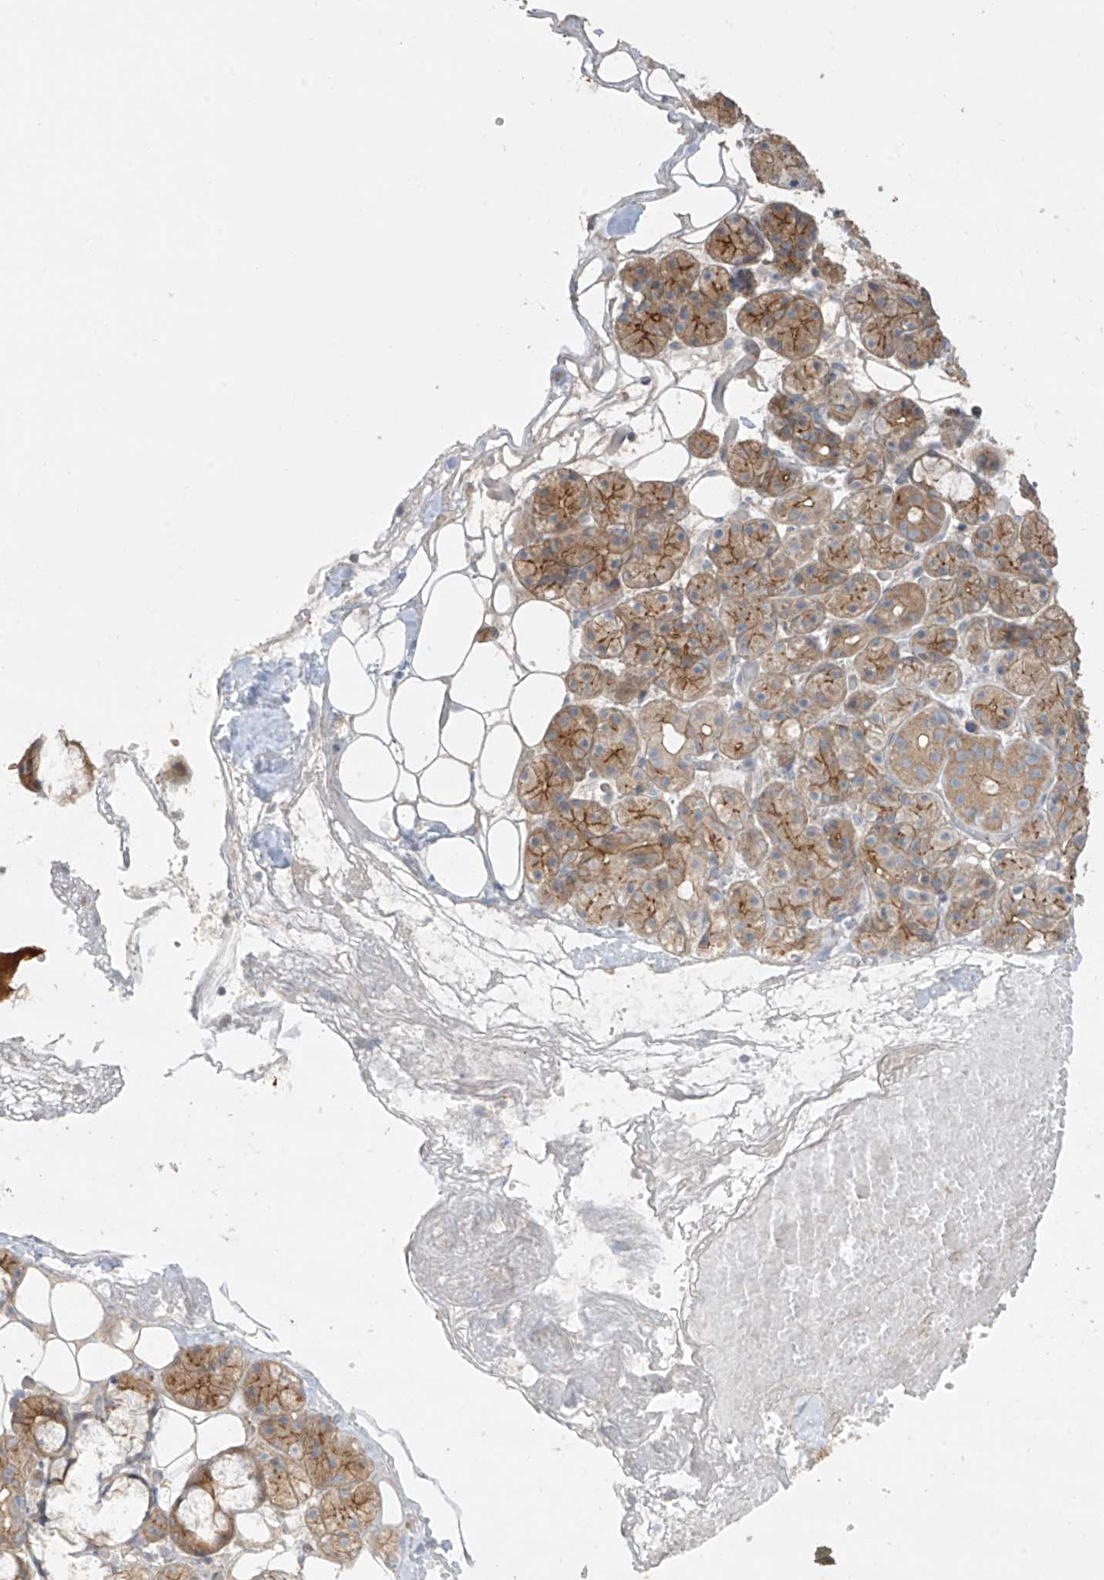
{"staining": {"intensity": "moderate", "quantity": "25%-75%", "location": "cytoplasmic/membranous"}, "tissue": "salivary gland", "cell_type": "Glandular cells", "image_type": "normal", "snomed": [{"axis": "morphology", "description": "Normal tissue, NOS"}, {"axis": "topography", "description": "Salivary gland"}], "caption": "Protein staining displays moderate cytoplasmic/membranous positivity in about 25%-75% of glandular cells in normal salivary gland. (DAB (3,3'-diaminobenzidine) IHC, brown staining for protein, blue staining for nuclei).", "gene": "ABTB1", "patient": {"sex": "male", "age": 63}}